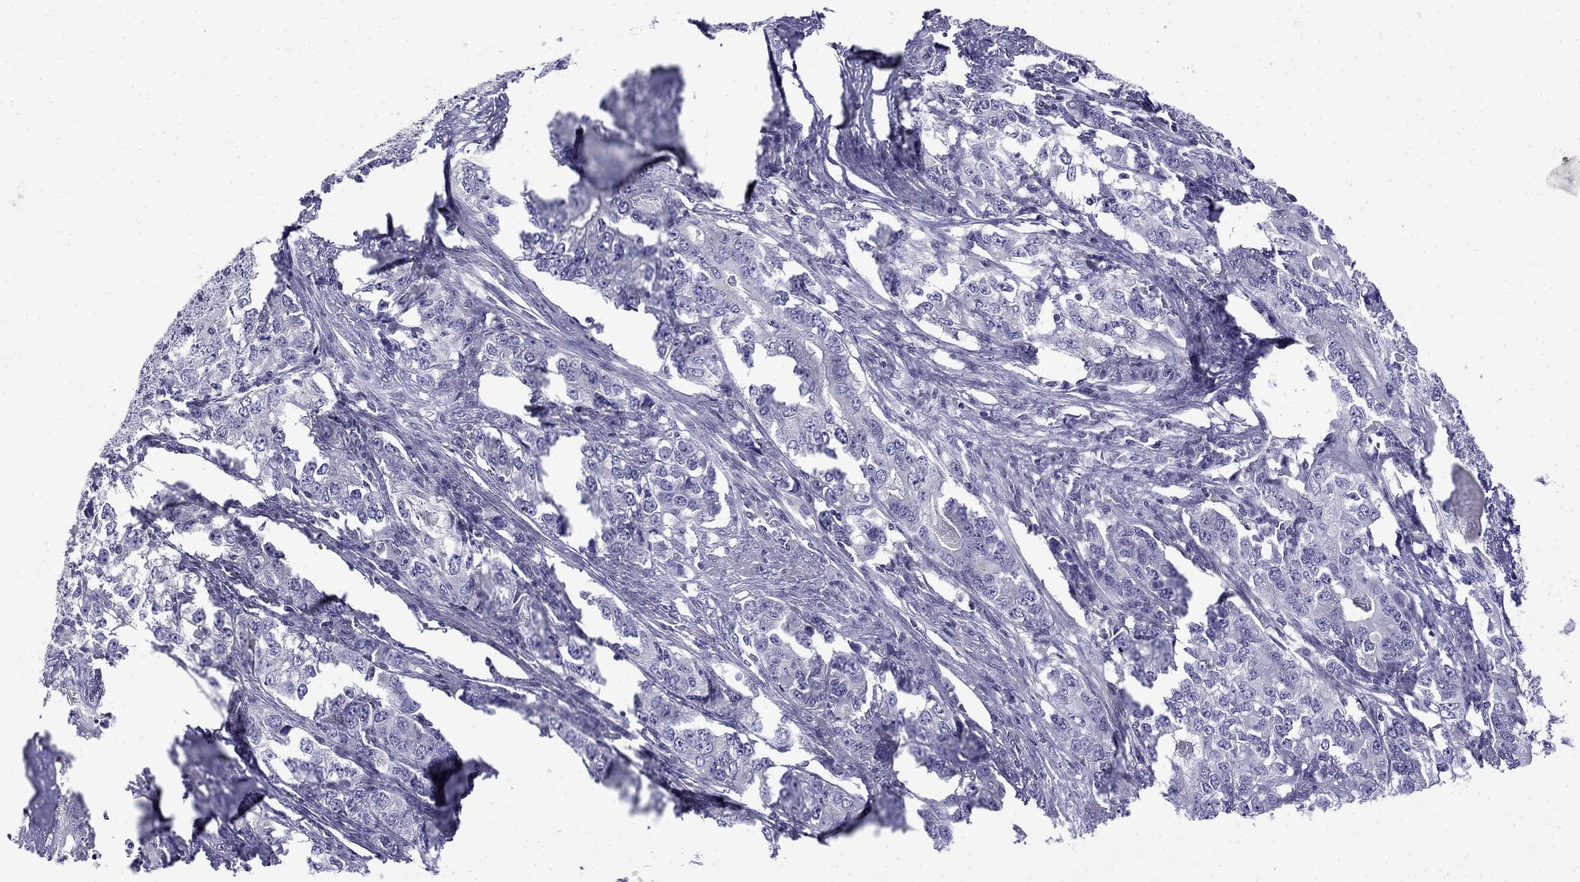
{"staining": {"intensity": "negative", "quantity": "none", "location": "none"}, "tissue": "stomach cancer", "cell_type": "Tumor cells", "image_type": "cancer", "snomed": [{"axis": "morphology", "description": "Adenocarcinoma, NOS"}, {"axis": "topography", "description": "Stomach, lower"}], "caption": "This is an immunohistochemistry histopathology image of human stomach cancer (adenocarcinoma). There is no staining in tumor cells.", "gene": "PRR18", "patient": {"sex": "female", "age": 72}}